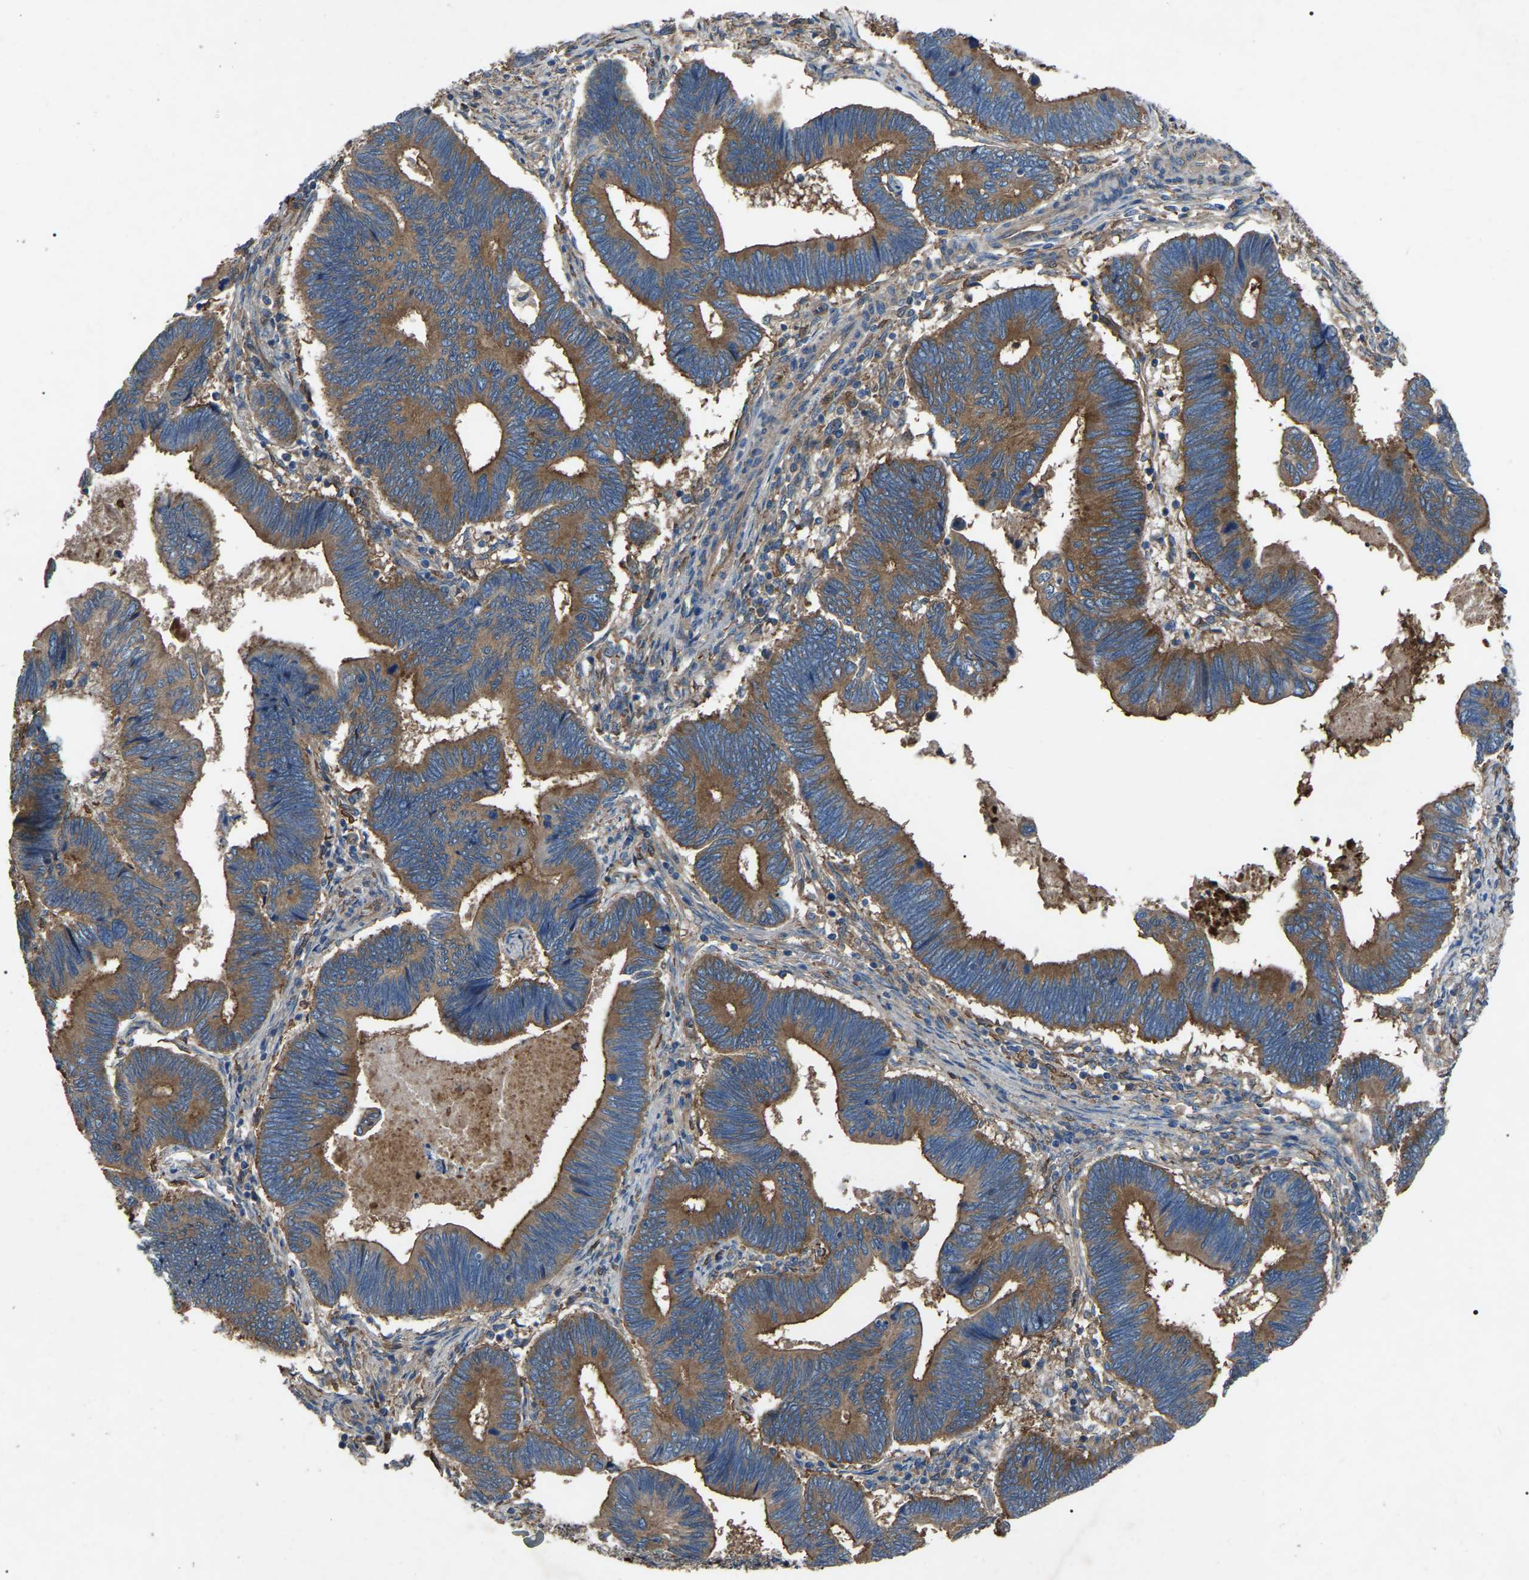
{"staining": {"intensity": "moderate", "quantity": ">75%", "location": "cytoplasmic/membranous"}, "tissue": "pancreatic cancer", "cell_type": "Tumor cells", "image_type": "cancer", "snomed": [{"axis": "morphology", "description": "Adenocarcinoma, NOS"}, {"axis": "topography", "description": "Pancreas"}], "caption": "Human adenocarcinoma (pancreatic) stained for a protein (brown) displays moderate cytoplasmic/membranous positive staining in approximately >75% of tumor cells.", "gene": "AIMP1", "patient": {"sex": "female", "age": 70}}